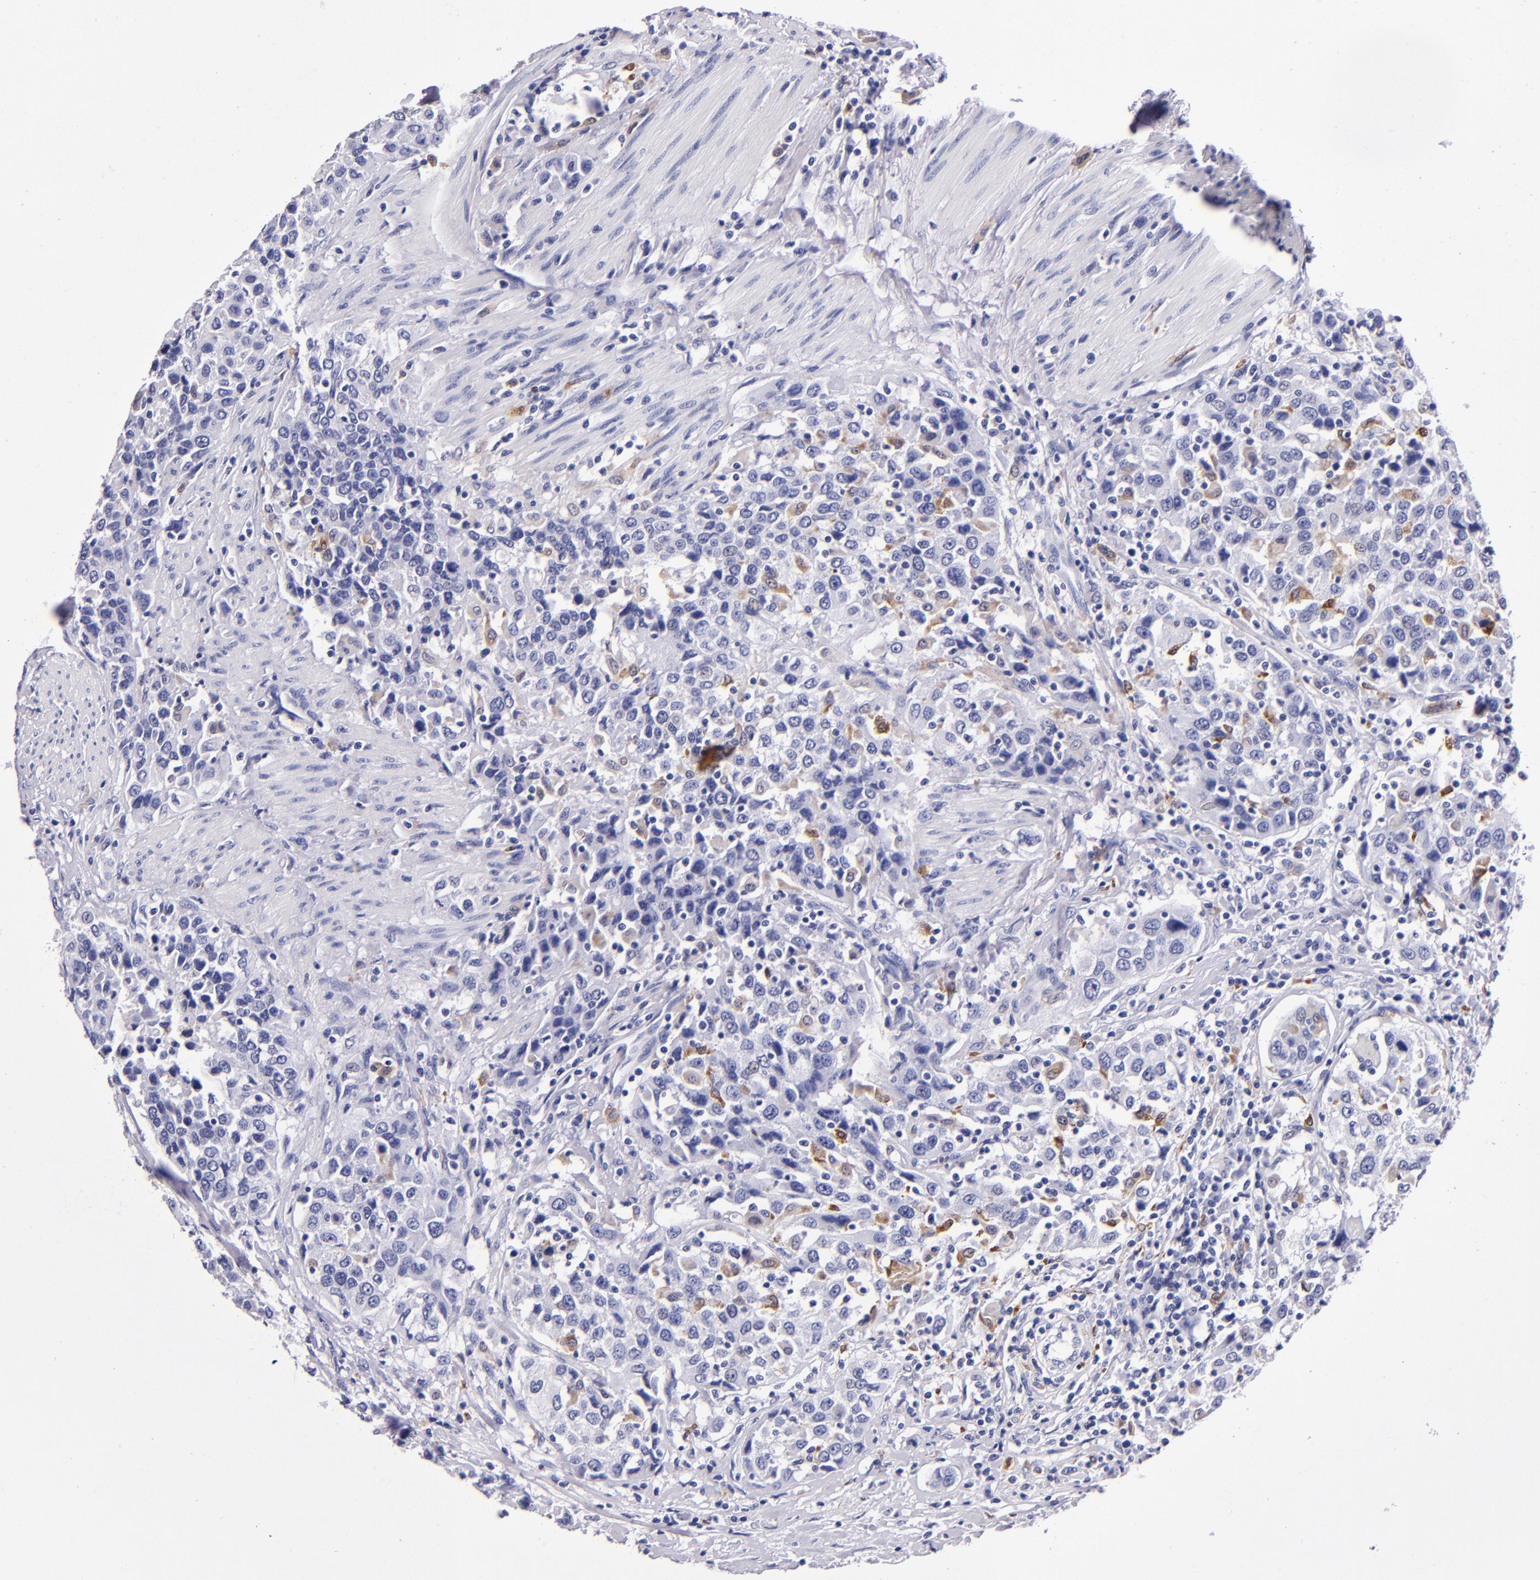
{"staining": {"intensity": "negative", "quantity": "none", "location": "none"}, "tissue": "urothelial cancer", "cell_type": "Tumor cells", "image_type": "cancer", "snomed": [{"axis": "morphology", "description": "Urothelial carcinoma, High grade"}, {"axis": "topography", "description": "Urinary bladder"}], "caption": "A photomicrograph of high-grade urothelial carcinoma stained for a protein reveals no brown staining in tumor cells.", "gene": "S100A8", "patient": {"sex": "female", "age": 80}}